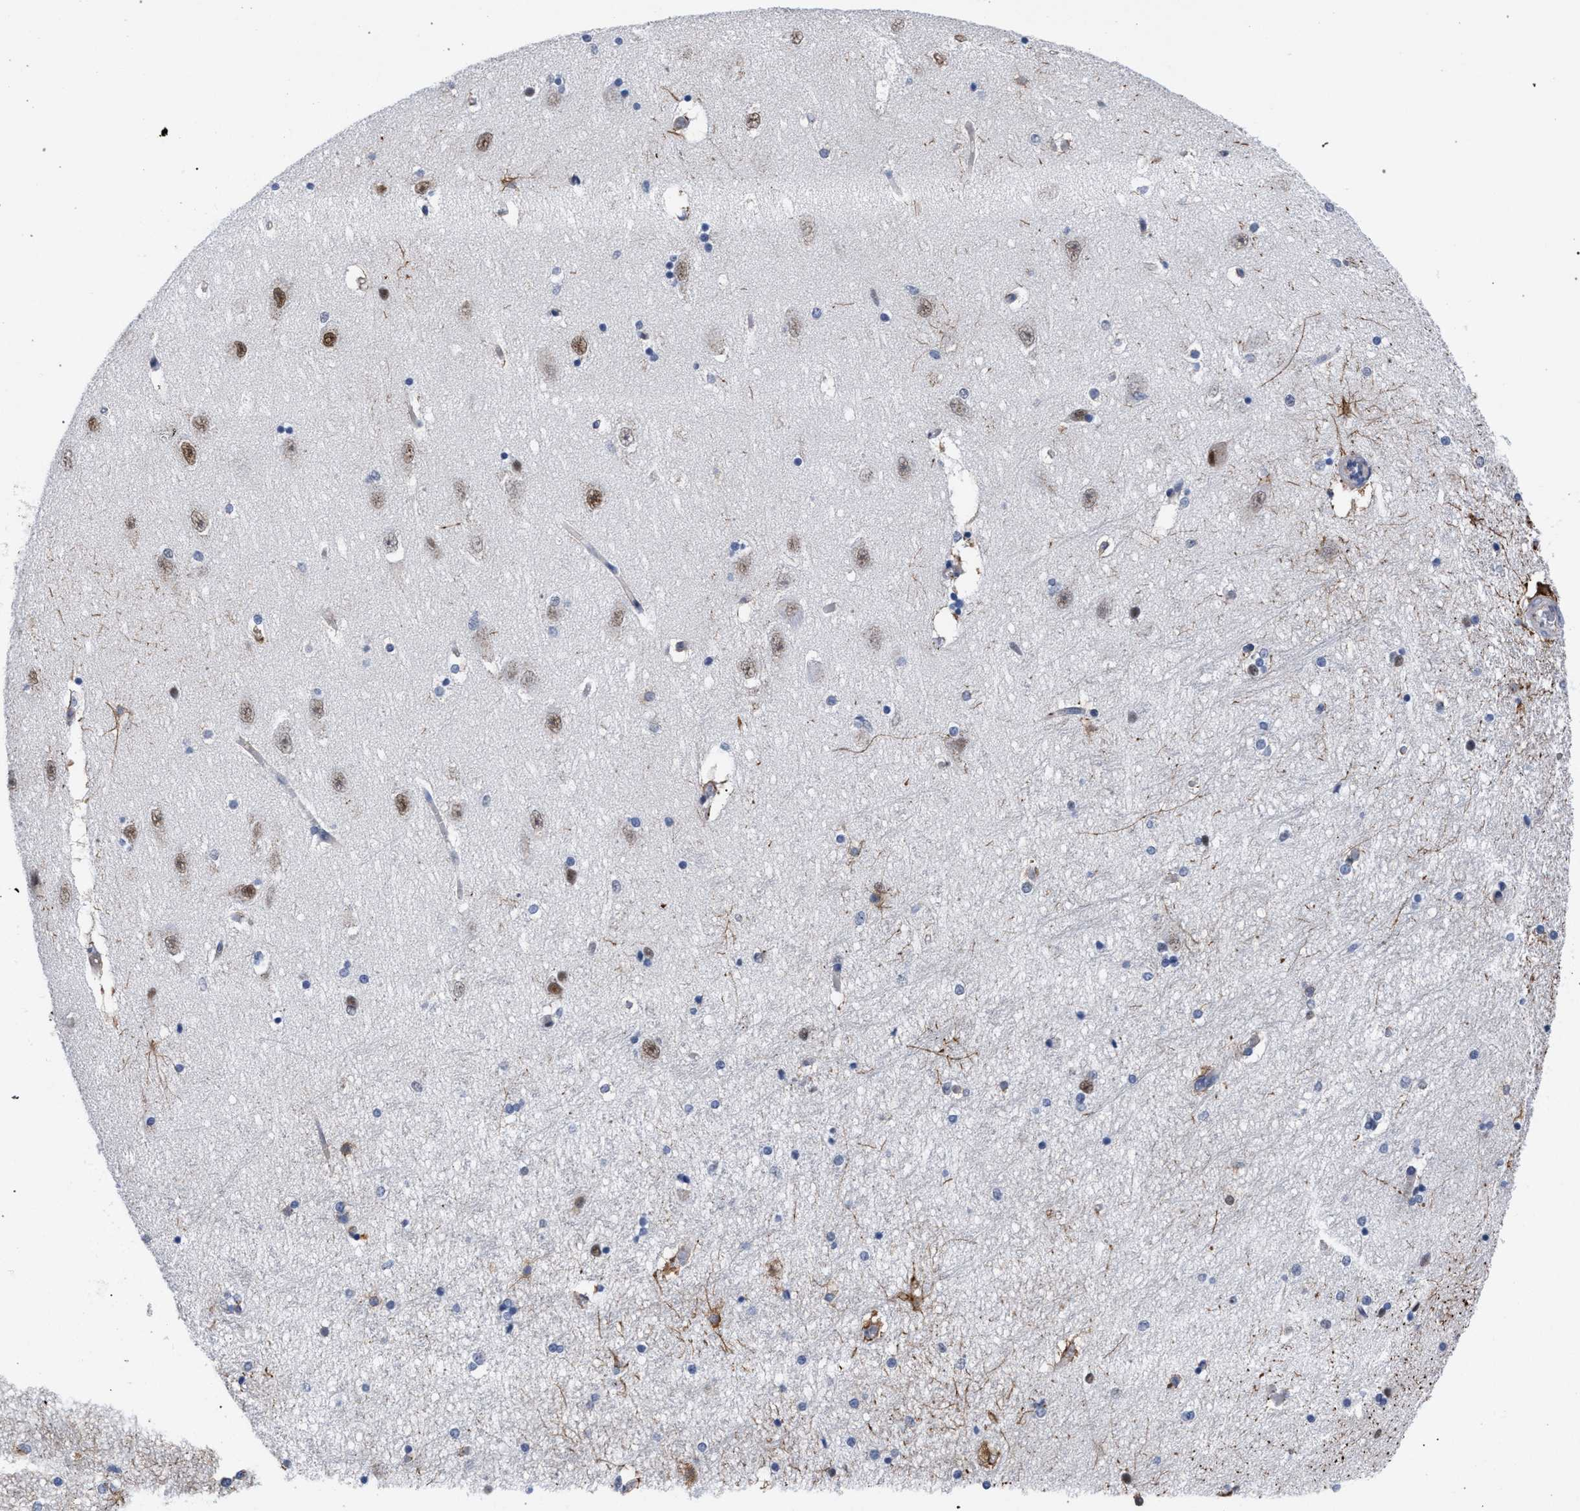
{"staining": {"intensity": "moderate", "quantity": "<25%", "location": "nuclear"}, "tissue": "hippocampus", "cell_type": "Glial cells", "image_type": "normal", "snomed": [{"axis": "morphology", "description": "Normal tissue, NOS"}, {"axis": "topography", "description": "Hippocampus"}], "caption": "This micrograph reveals unremarkable hippocampus stained with immunohistochemistry to label a protein in brown. The nuclear of glial cells show moderate positivity for the protein. Nuclei are counter-stained blue.", "gene": "GOLGA2", "patient": {"sex": "female", "age": 54}}